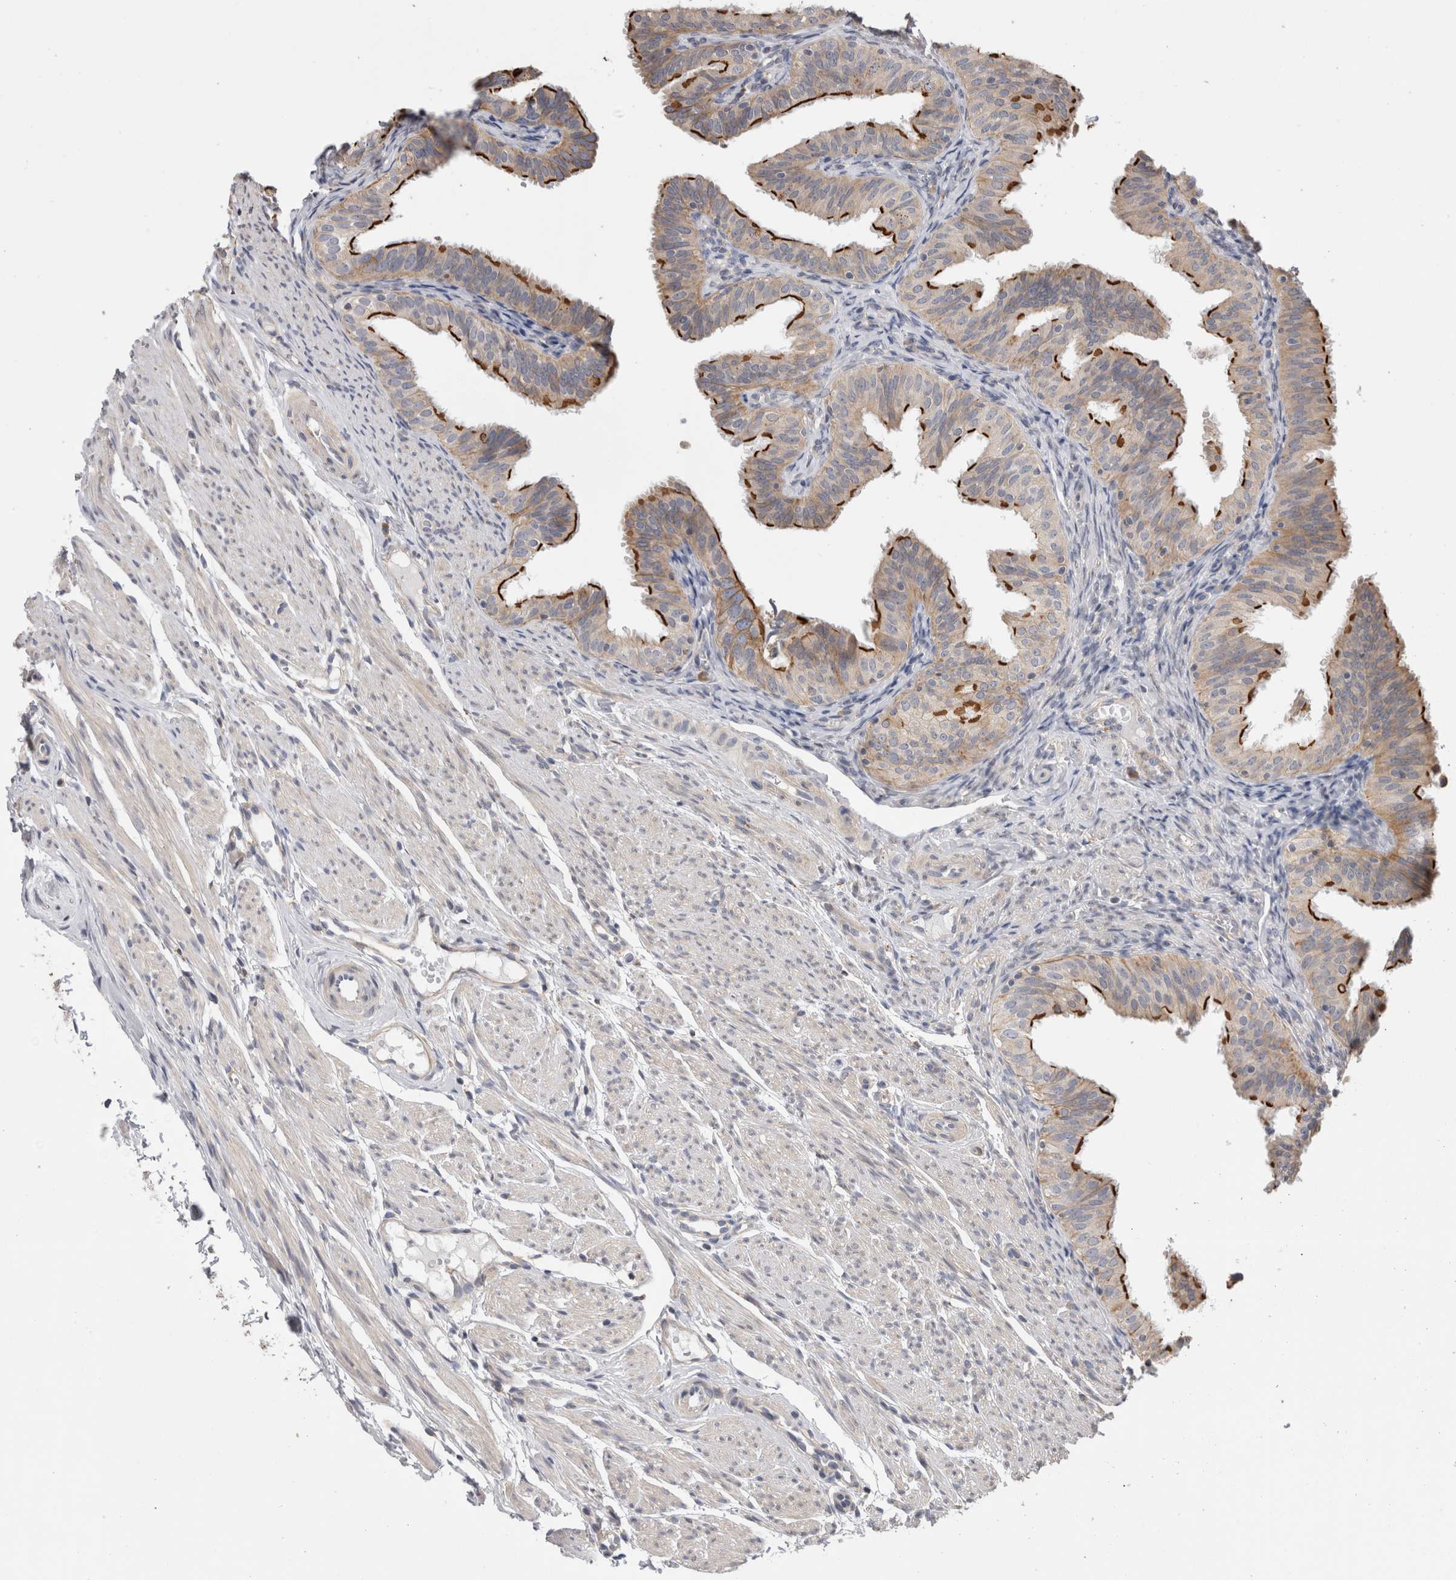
{"staining": {"intensity": "moderate", "quantity": ">75%", "location": "cytoplasmic/membranous"}, "tissue": "fallopian tube", "cell_type": "Glandular cells", "image_type": "normal", "snomed": [{"axis": "morphology", "description": "Normal tissue, NOS"}, {"axis": "topography", "description": "Fallopian tube"}], "caption": "Immunohistochemical staining of benign fallopian tube shows medium levels of moderate cytoplasmic/membranous staining in approximately >75% of glandular cells. Ihc stains the protein of interest in brown and the nuclei are stained blue.", "gene": "SMAP2", "patient": {"sex": "female", "age": 35}}